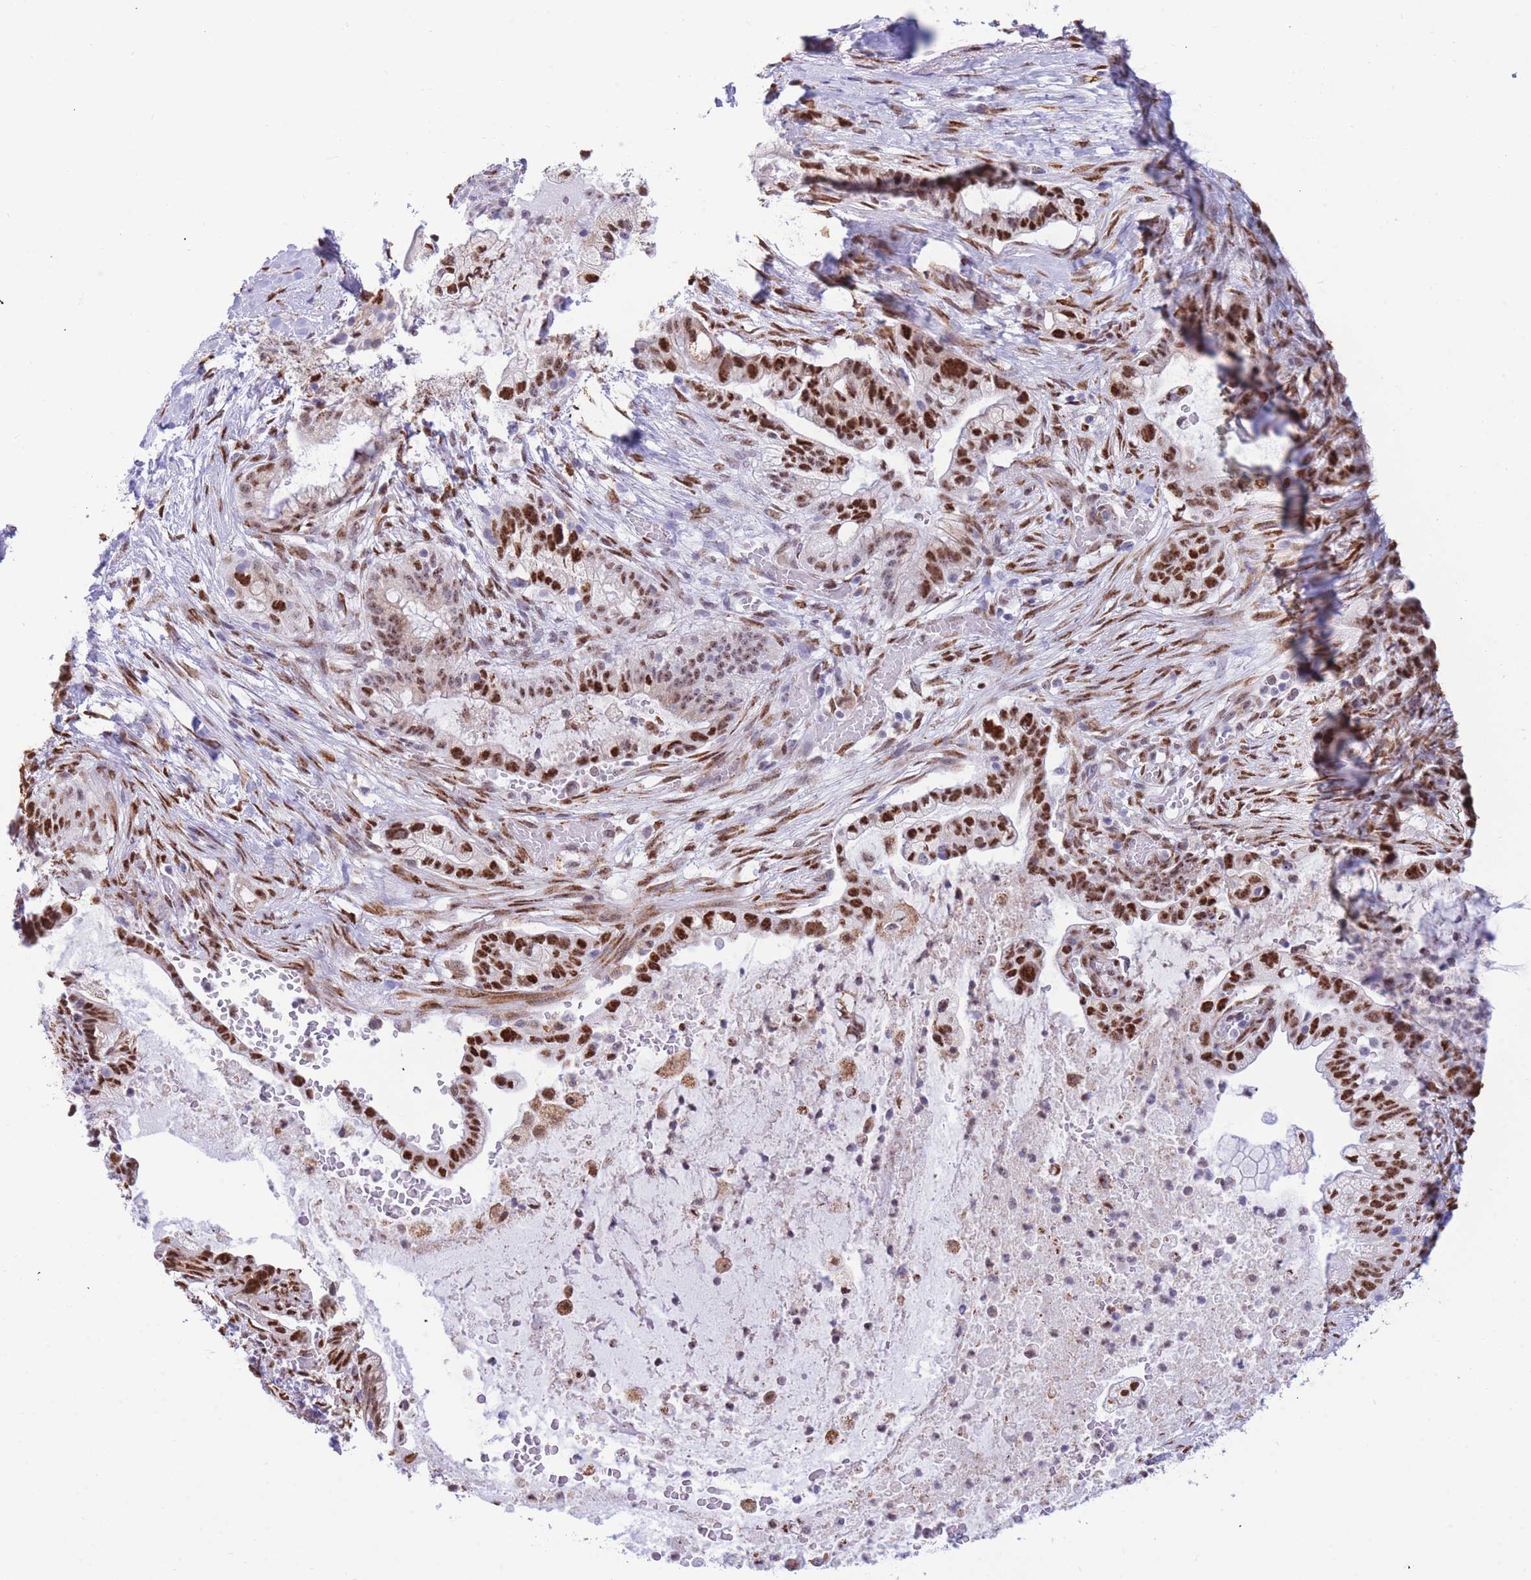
{"staining": {"intensity": "moderate", "quantity": ">75%", "location": "nuclear"}, "tissue": "pancreatic cancer", "cell_type": "Tumor cells", "image_type": "cancer", "snomed": [{"axis": "morphology", "description": "Adenocarcinoma, NOS"}, {"axis": "topography", "description": "Pancreas"}], "caption": "Brown immunohistochemical staining in human pancreatic adenocarcinoma shows moderate nuclear staining in approximately >75% of tumor cells.", "gene": "FAM153A", "patient": {"sex": "male", "age": 44}}